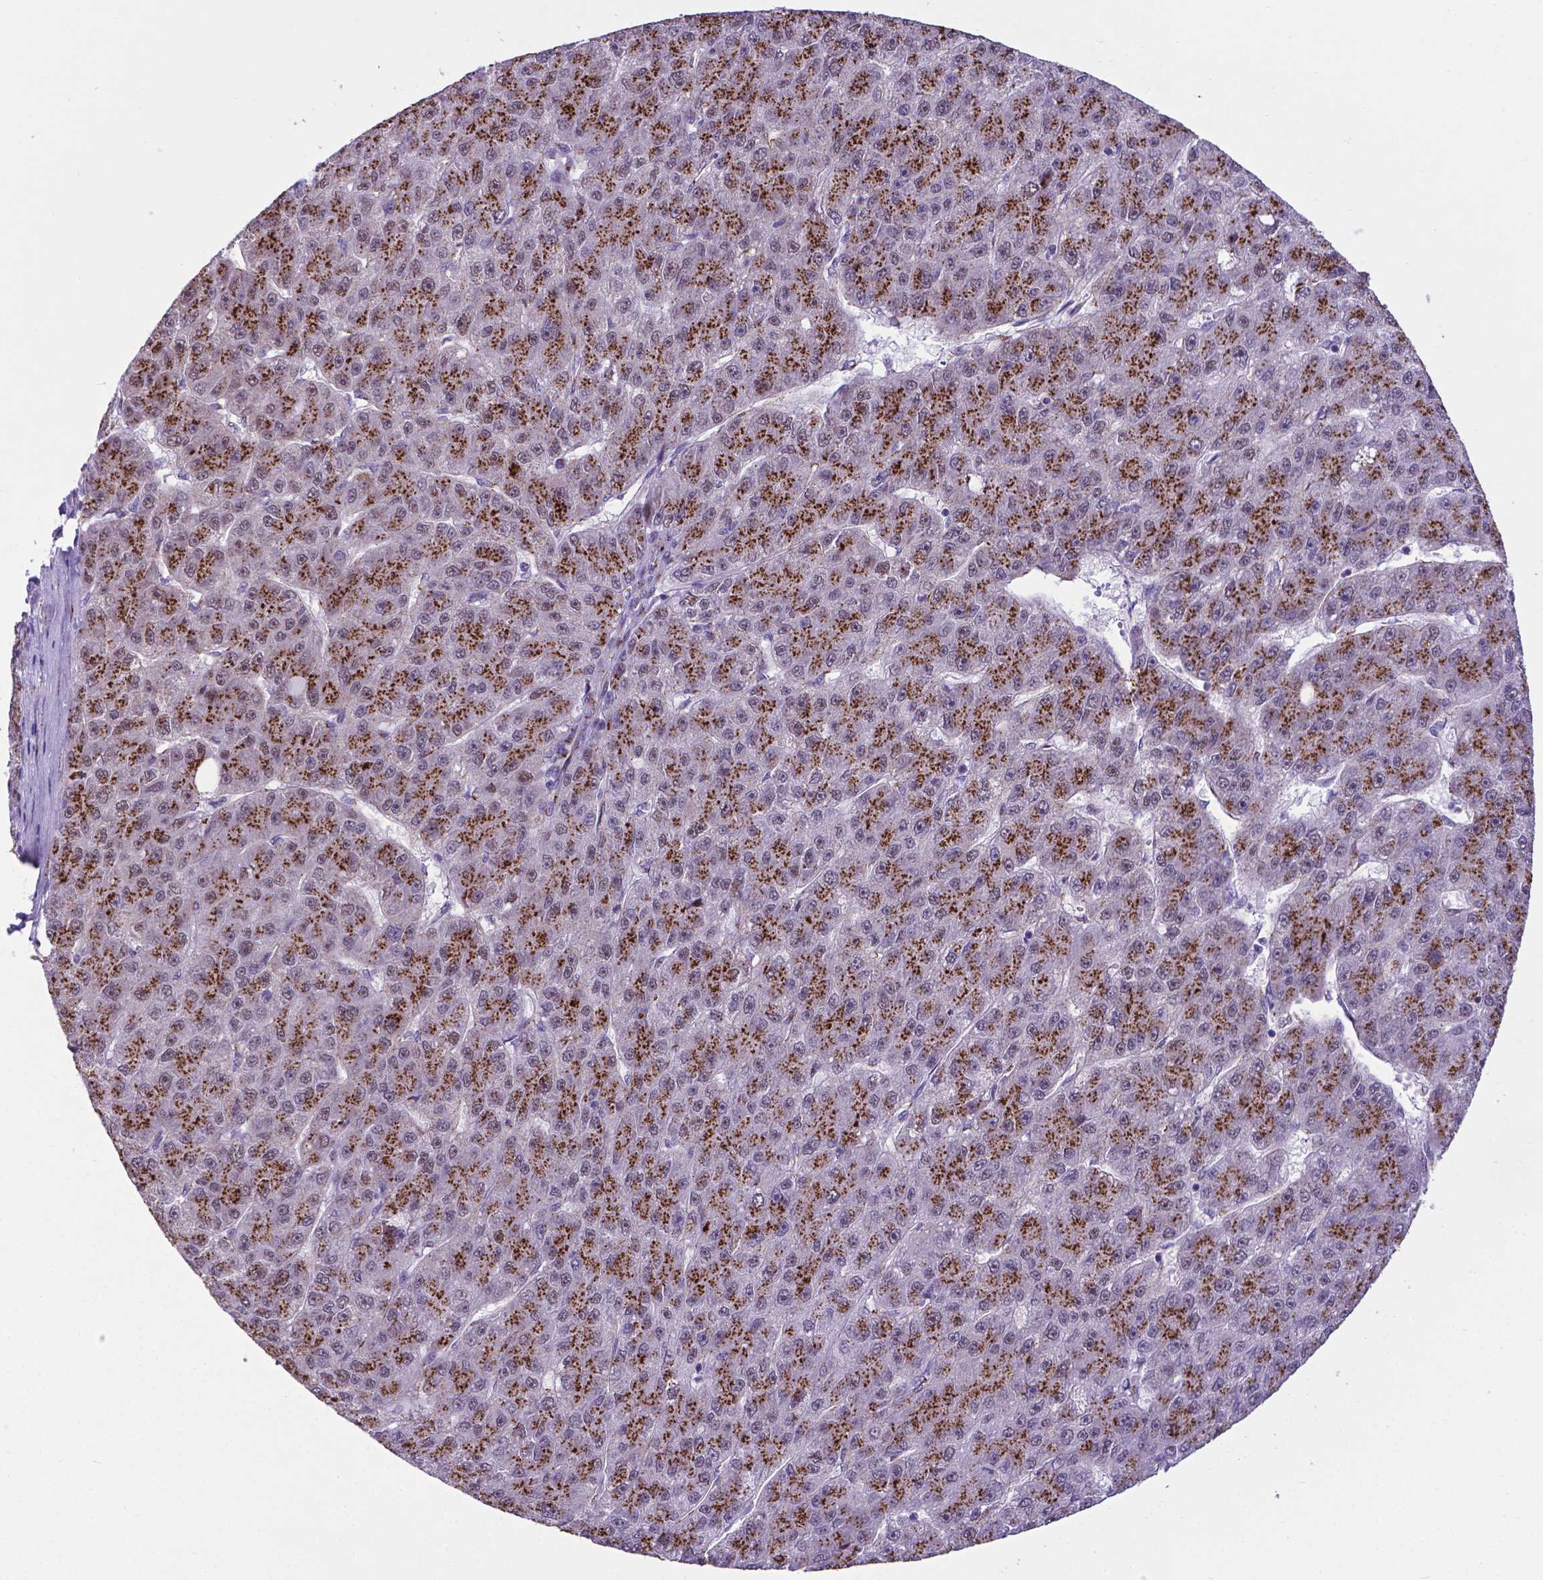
{"staining": {"intensity": "moderate", "quantity": "25%-75%", "location": "cytoplasmic/membranous"}, "tissue": "liver cancer", "cell_type": "Tumor cells", "image_type": "cancer", "snomed": [{"axis": "morphology", "description": "Carcinoma, Hepatocellular, NOS"}, {"axis": "topography", "description": "Liver"}], "caption": "Protein positivity by immunohistochemistry (IHC) exhibits moderate cytoplasmic/membranous staining in about 25%-75% of tumor cells in liver cancer.", "gene": "MRPL10", "patient": {"sex": "male", "age": 67}}